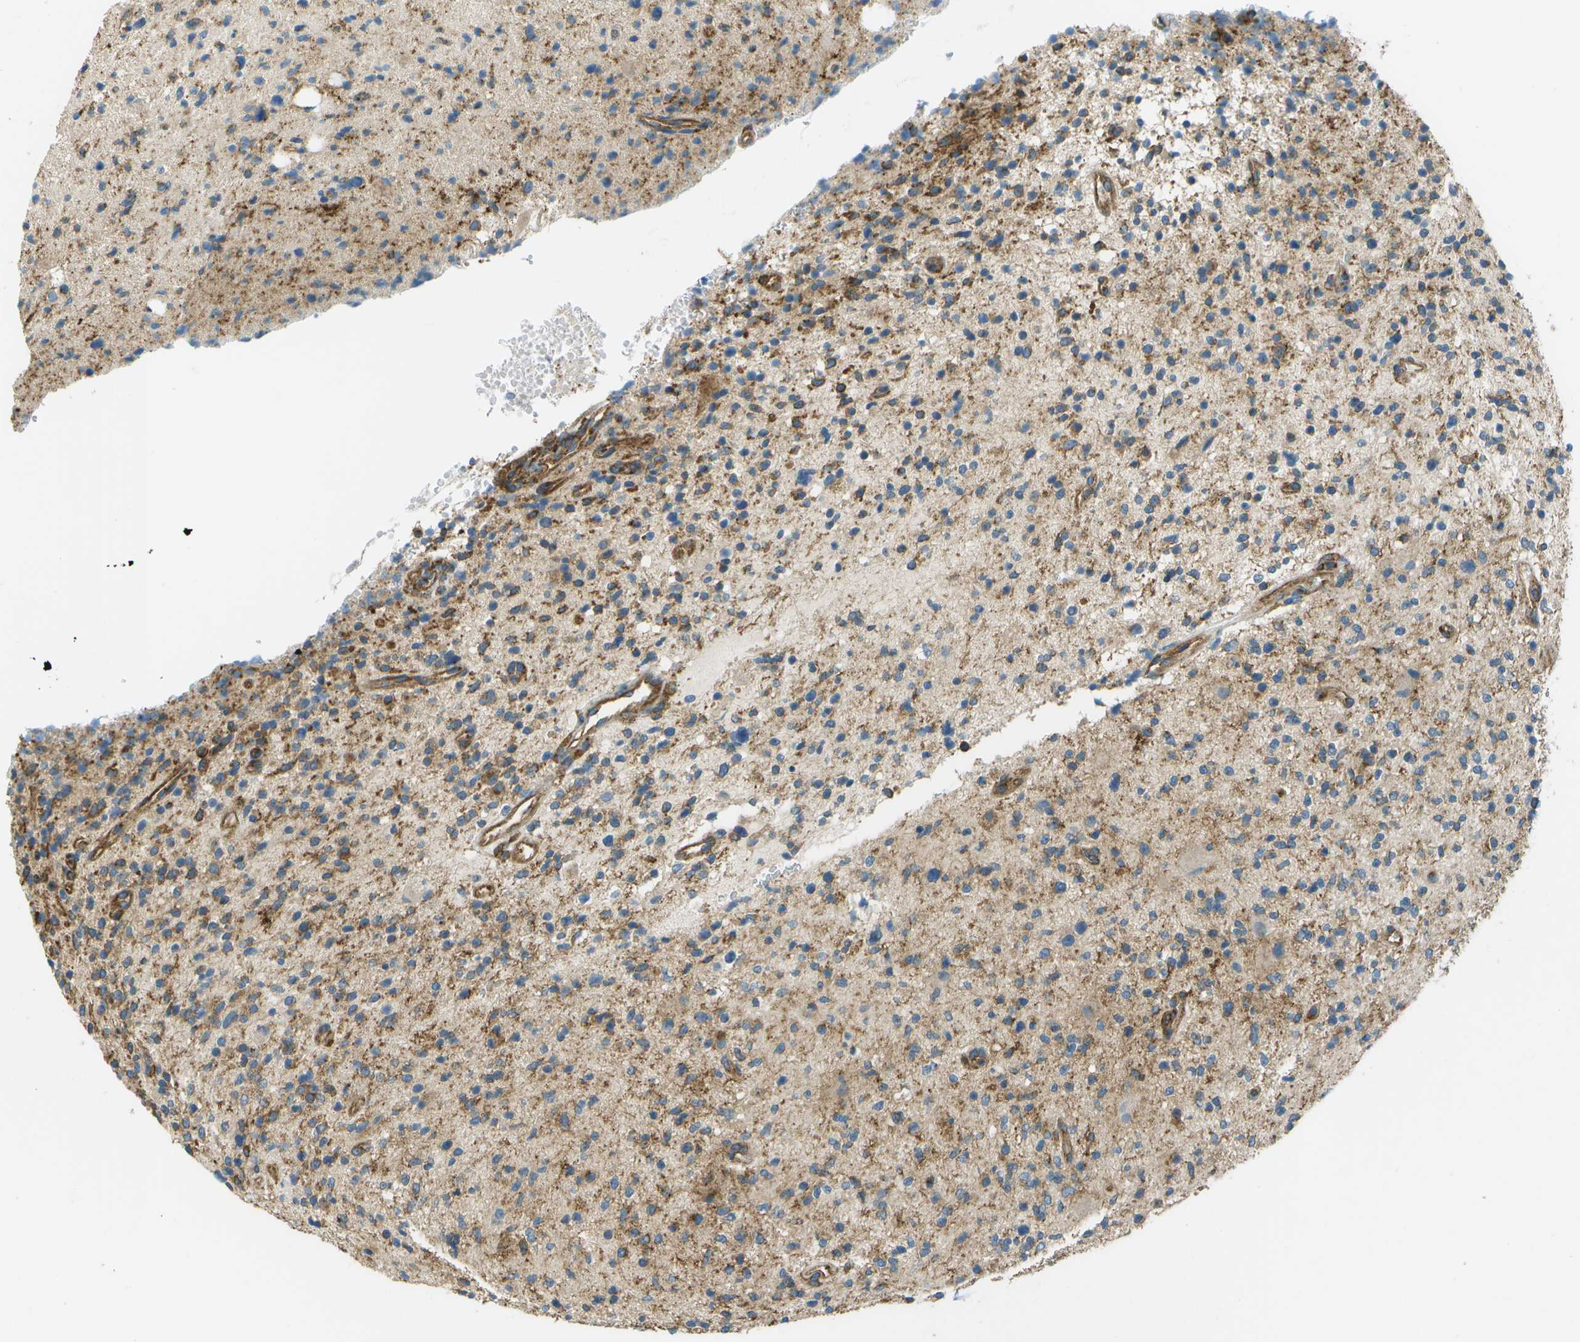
{"staining": {"intensity": "moderate", "quantity": "25%-75%", "location": "cytoplasmic/membranous"}, "tissue": "glioma", "cell_type": "Tumor cells", "image_type": "cancer", "snomed": [{"axis": "morphology", "description": "Glioma, malignant, High grade"}, {"axis": "topography", "description": "Brain"}], "caption": "Protein analysis of malignant glioma (high-grade) tissue shows moderate cytoplasmic/membranous expression in about 25%-75% of tumor cells.", "gene": "CLTC", "patient": {"sex": "male", "age": 48}}